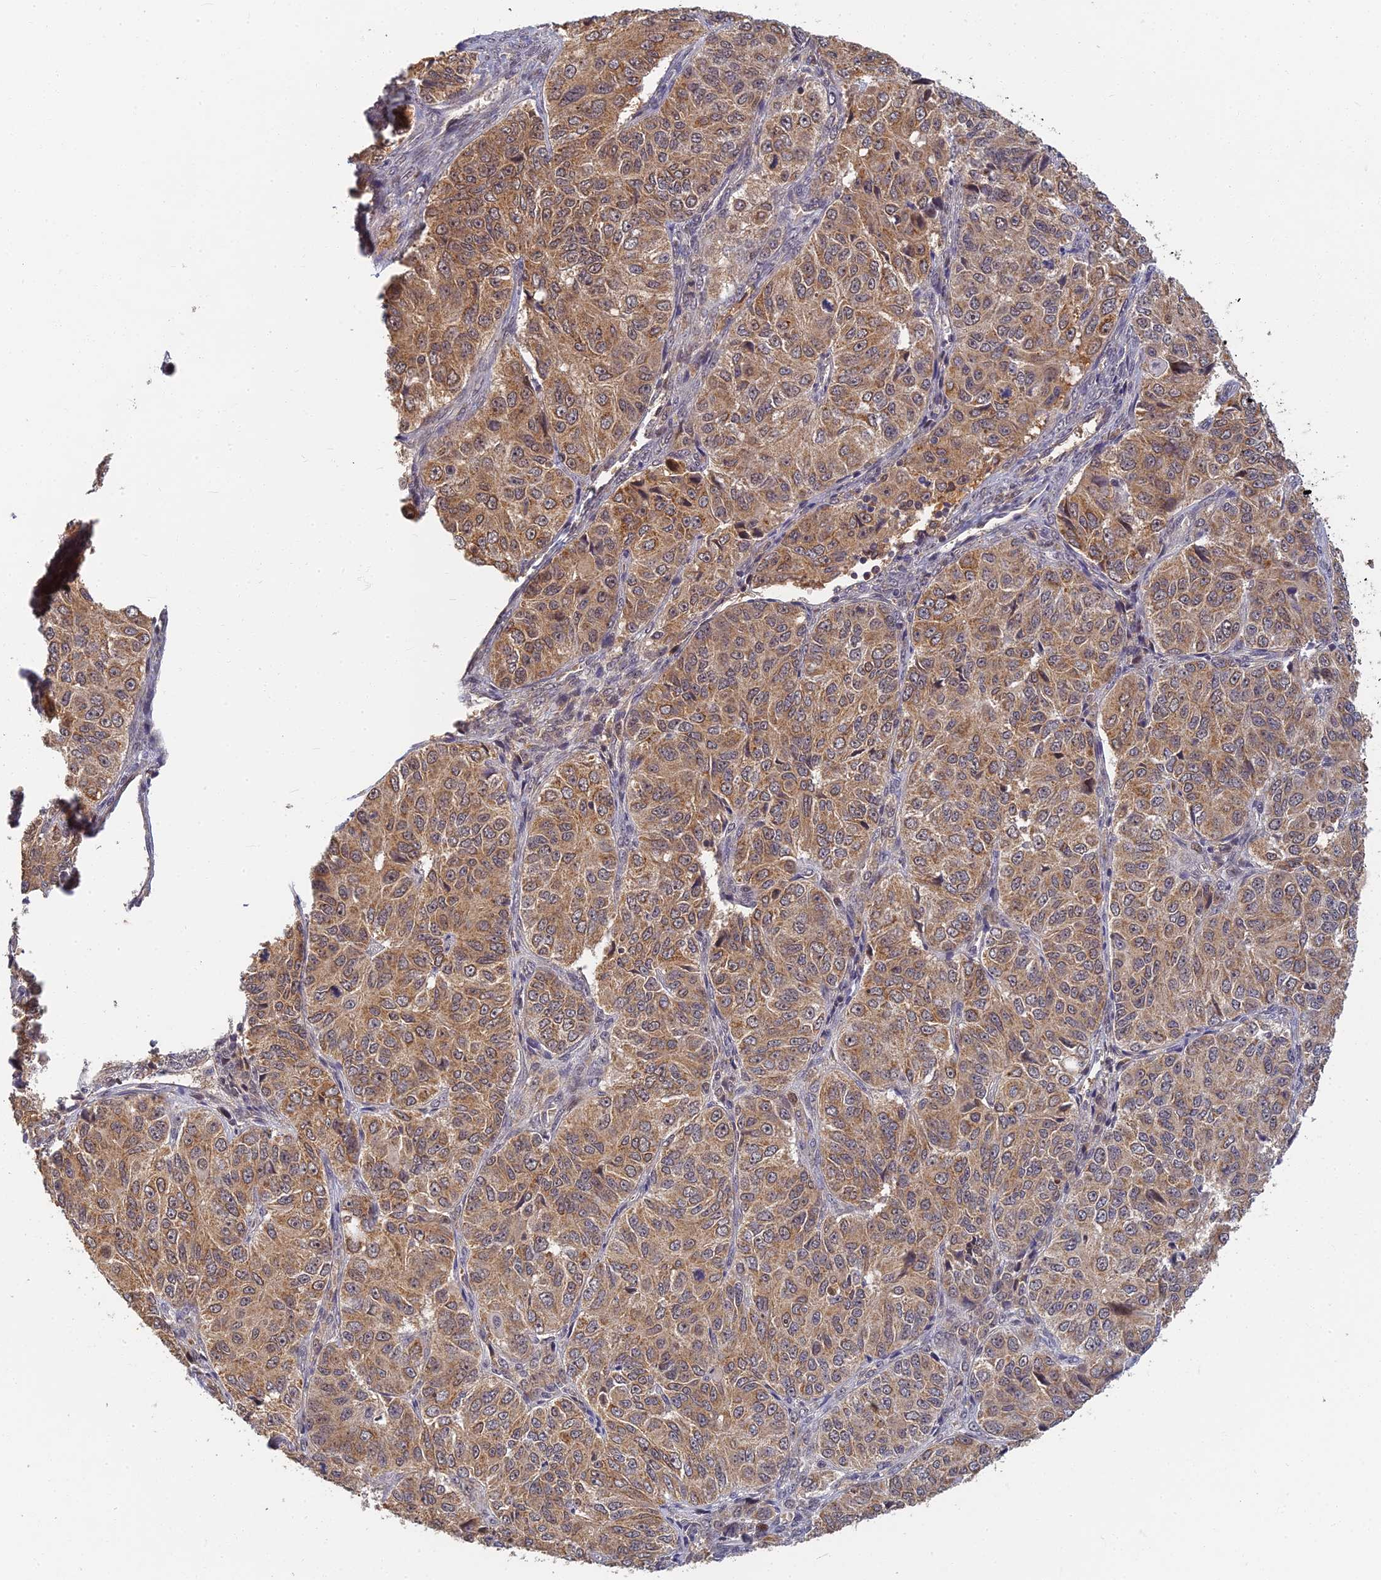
{"staining": {"intensity": "moderate", "quantity": ">75%", "location": "cytoplasmic/membranous"}, "tissue": "ovarian cancer", "cell_type": "Tumor cells", "image_type": "cancer", "snomed": [{"axis": "morphology", "description": "Carcinoma, endometroid"}, {"axis": "topography", "description": "Ovary"}], "caption": "Protein analysis of ovarian cancer (endometroid carcinoma) tissue shows moderate cytoplasmic/membranous staining in approximately >75% of tumor cells. (brown staining indicates protein expression, while blue staining denotes nuclei).", "gene": "RGL3", "patient": {"sex": "female", "age": 51}}